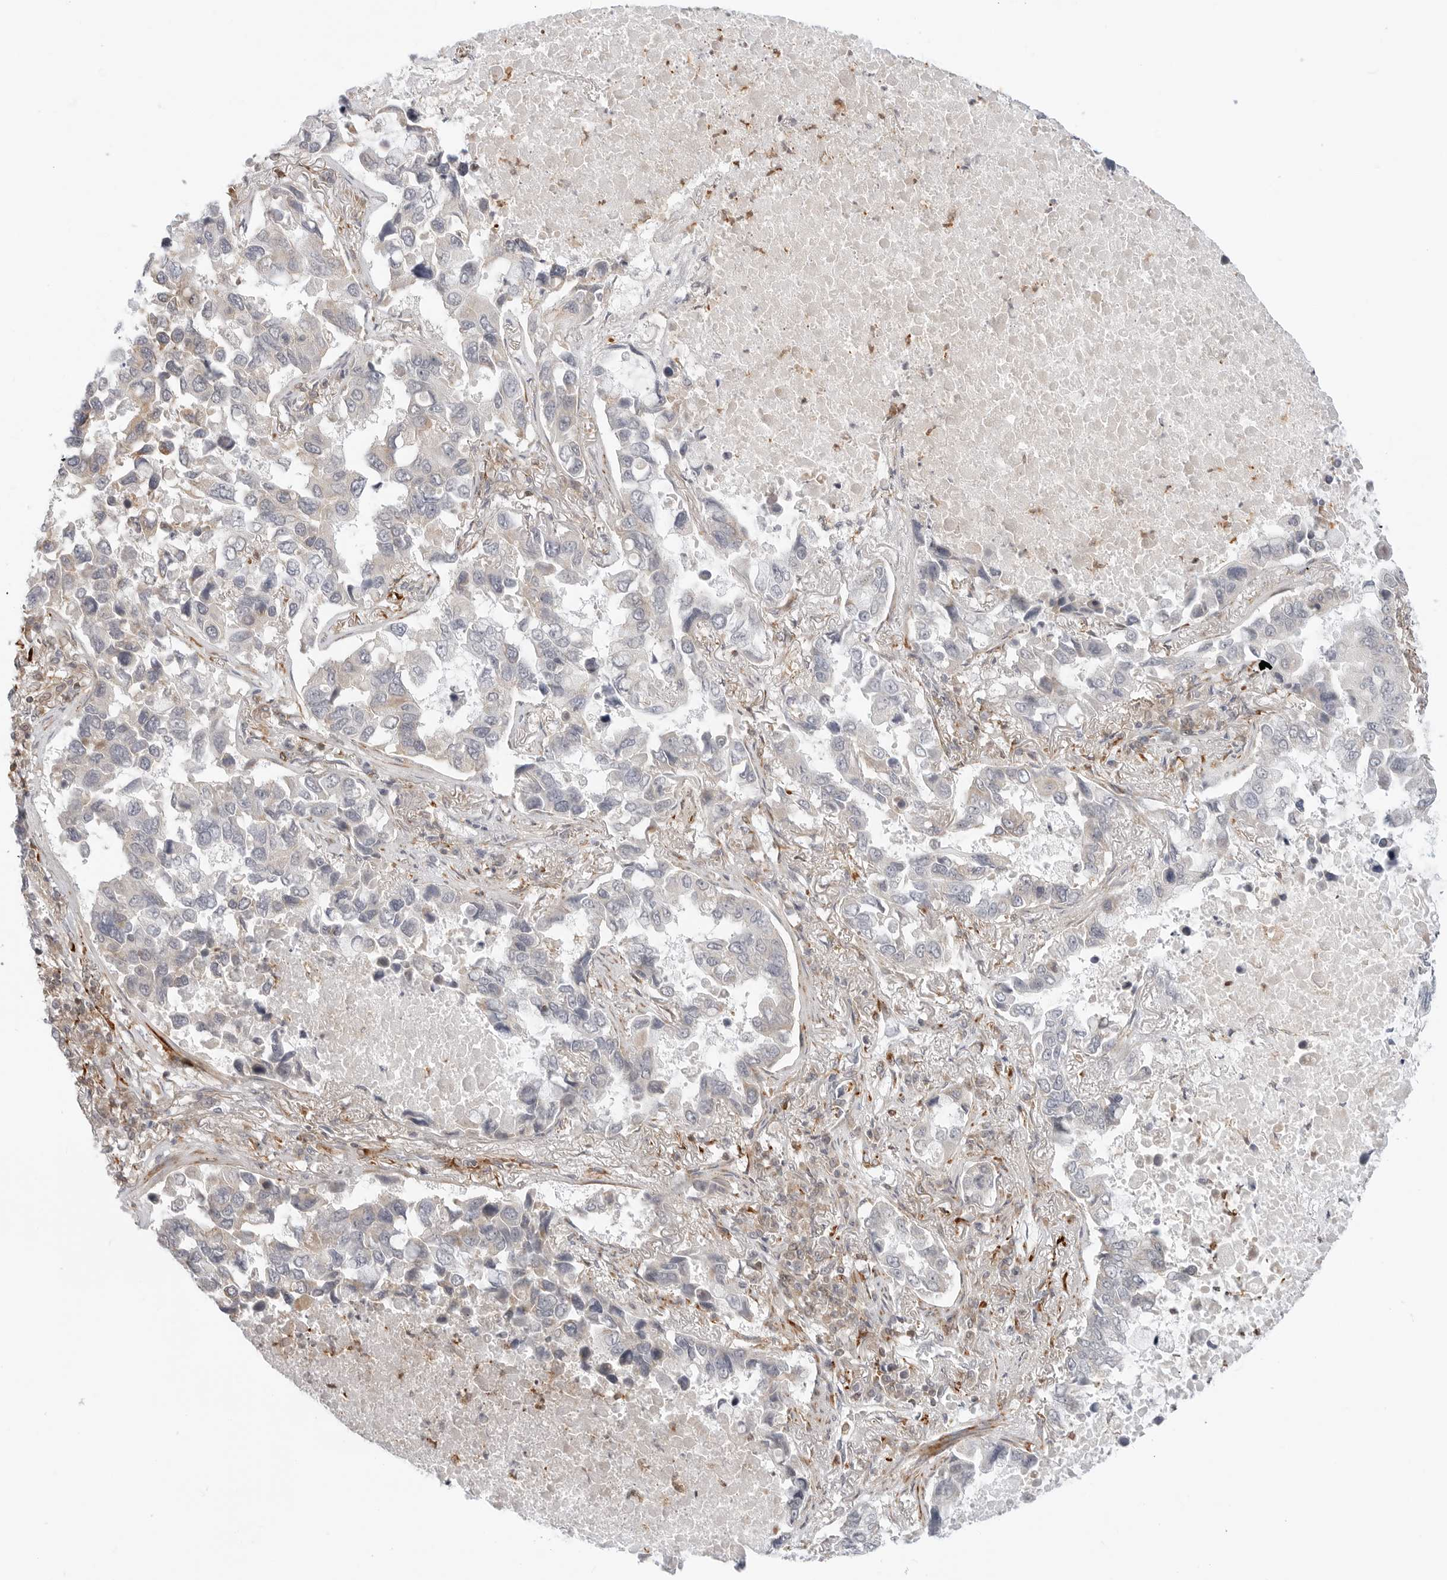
{"staining": {"intensity": "weak", "quantity": "<25%", "location": "cytoplasmic/membranous"}, "tissue": "lung cancer", "cell_type": "Tumor cells", "image_type": "cancer", "snomed": [{"axis": "morphology", "description": "Adenocarcinoma, NOS"}, {"axis": "topography", "description": "Lung"}], "caption": "Tumor cells show no significant staining in lung cancer.", "gene": "C1QTNF1", "patient": {"sex": "male", "age": 64}}